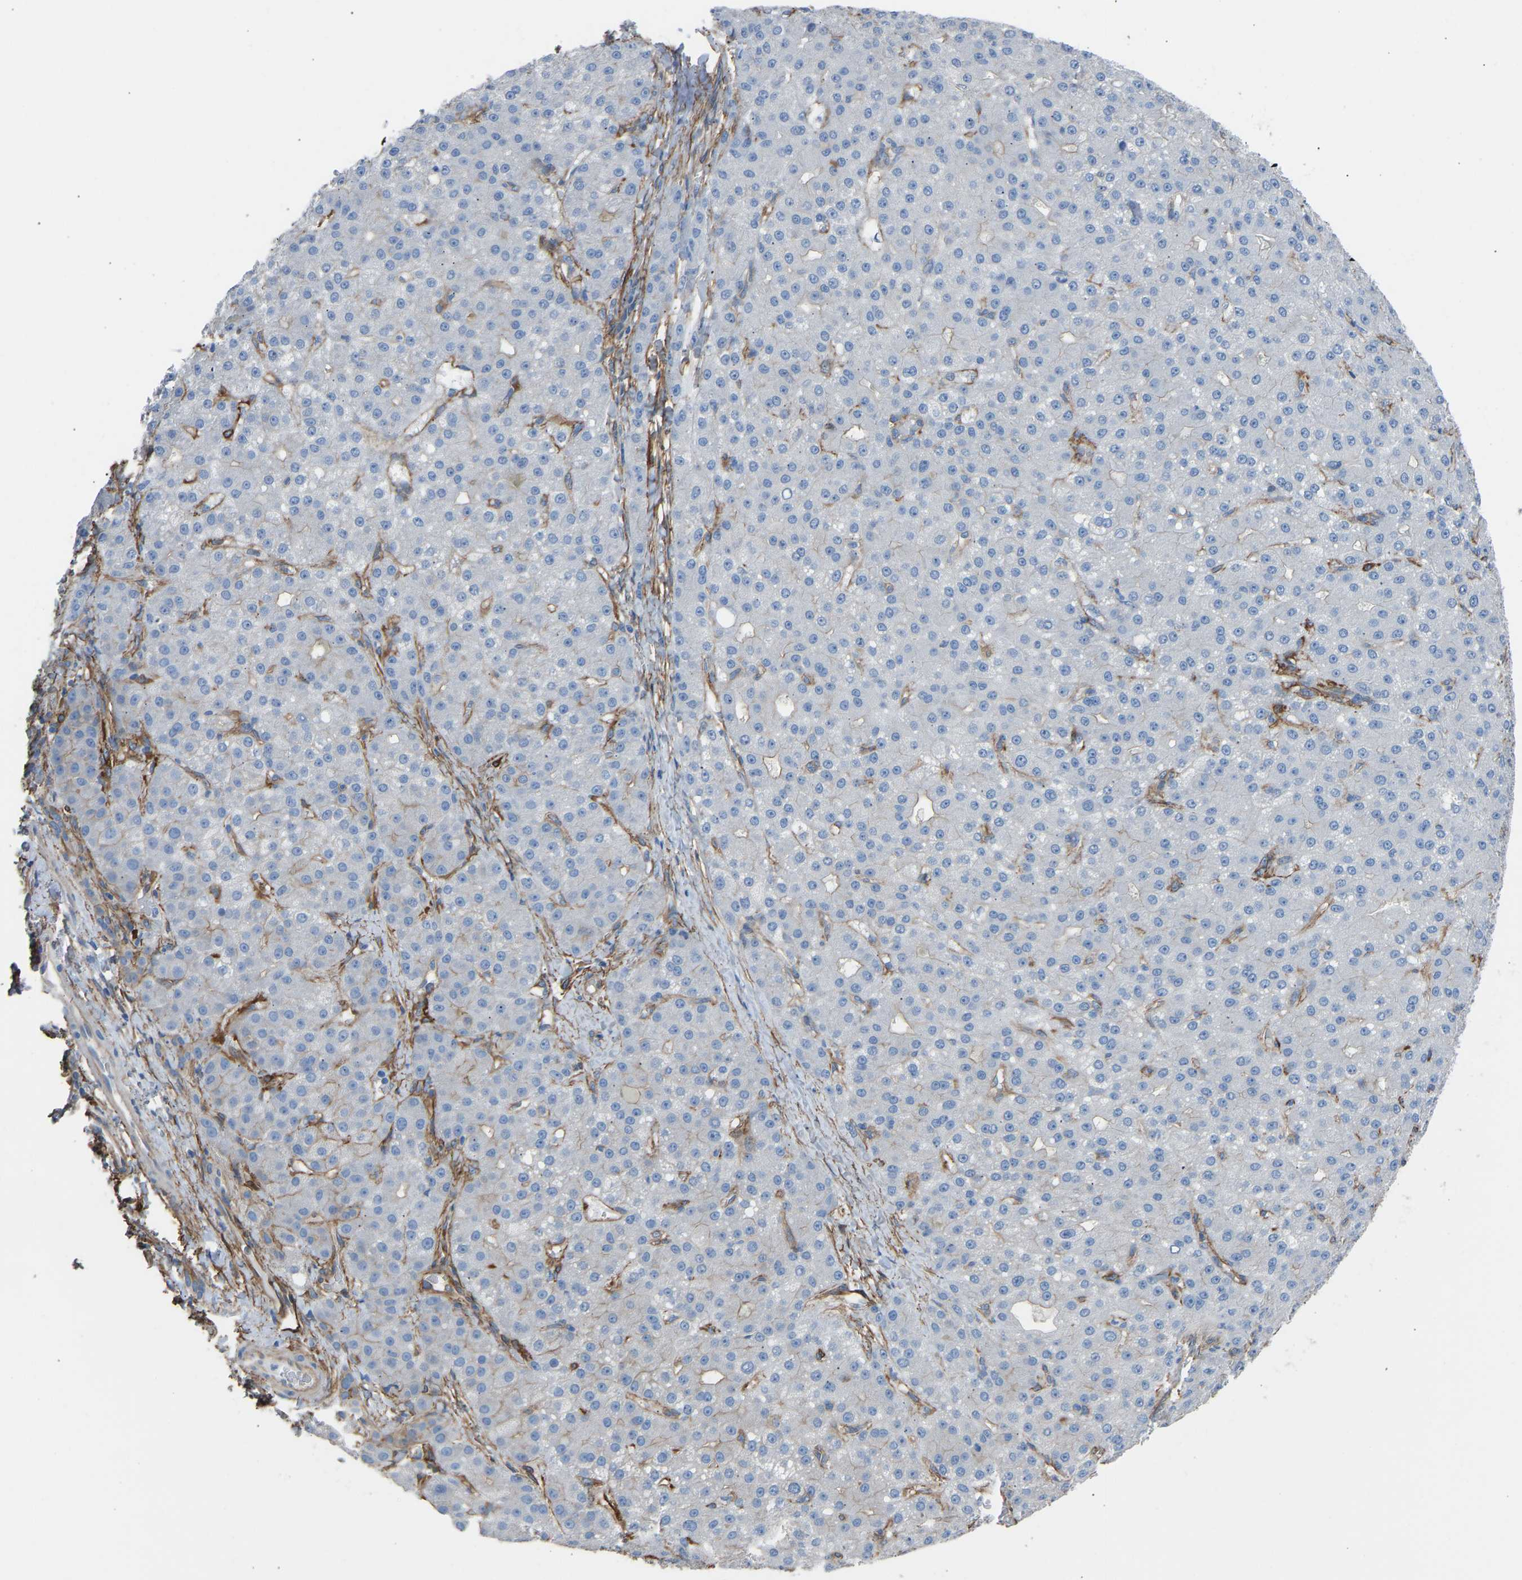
{"staining": {"intensity": "negative", "quantity": "none", "location": "none"}, "tissue": "liver cancer", "cell_type": "Tumor cells", "image_type": "cancer", "snomed": [{"axis": "morphology", "description": "Carcinoma, Hepatocellular, NOS"}, {"axis": "topography", "description": "Liver"}], "caption": "DAB (3,3'-diaminobenzidine) immunohistochemical staining of liver cancer (hepatocellular carcinoma) displays no significant staining in tumor cells.", "gene": "MYH10", "patient": {"sex": "male", "age": 67}}